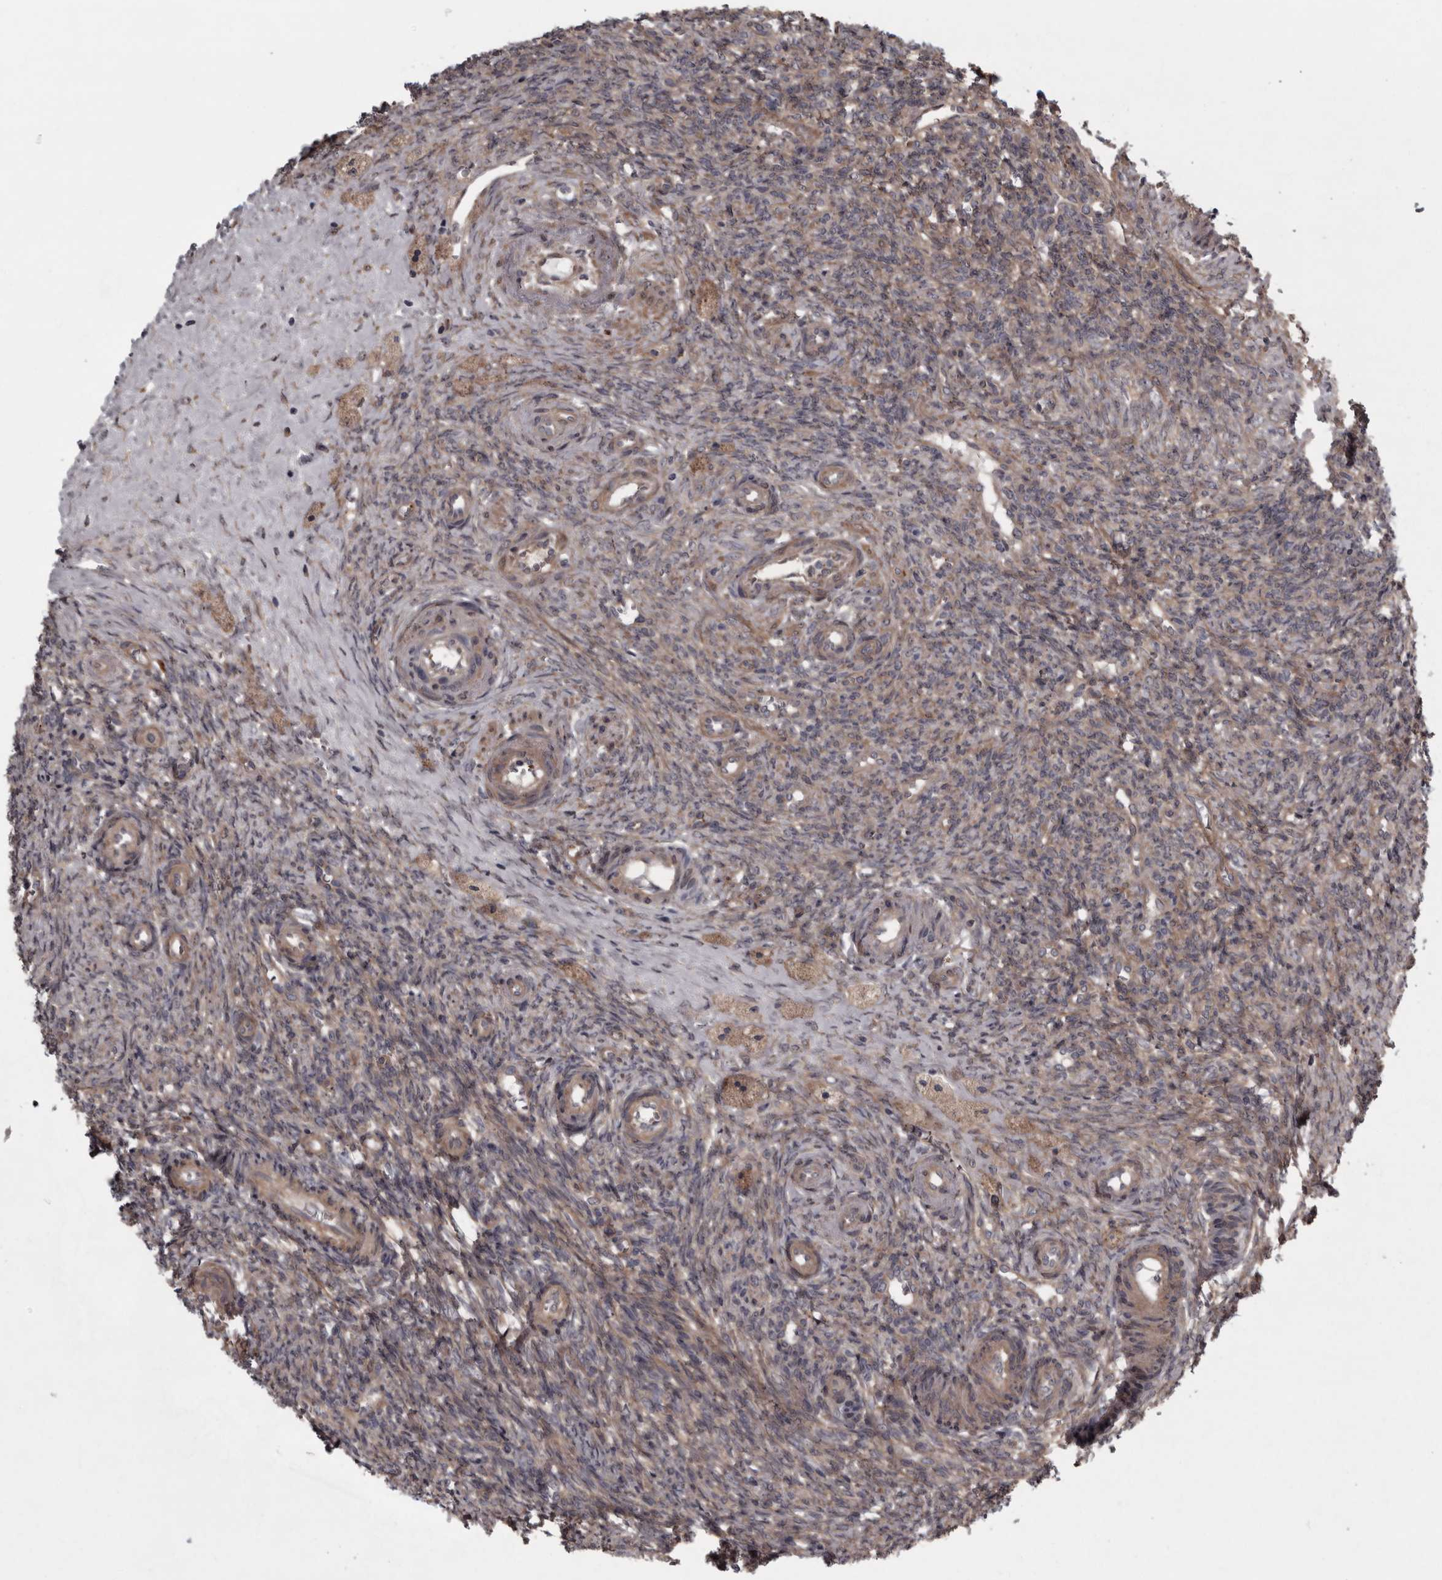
{"staining": {"intensity": "negative", "quantity": "none", "location": "none"}, "tissue": "ovary", "cell_type": "Follicle cells", "image_type": "normal", "snomed": [{"axis": "morphology", "description": "Normal tissue, NOS"}, {"axis": "topography", "description": "Ovary"}], "caption": "DAB (3,3'-diaminobenzidine) immunohistochemical staining of benign human ovary demonstrates no significant positivity in follicle cells. The staining is performed using DAB (3,3'-diaminobenzidine) brown chromogen with nuclei counter-stained in using hematoxylin.", "gene": "RSU1", "patient": {"sex": "female", "age": 41}}